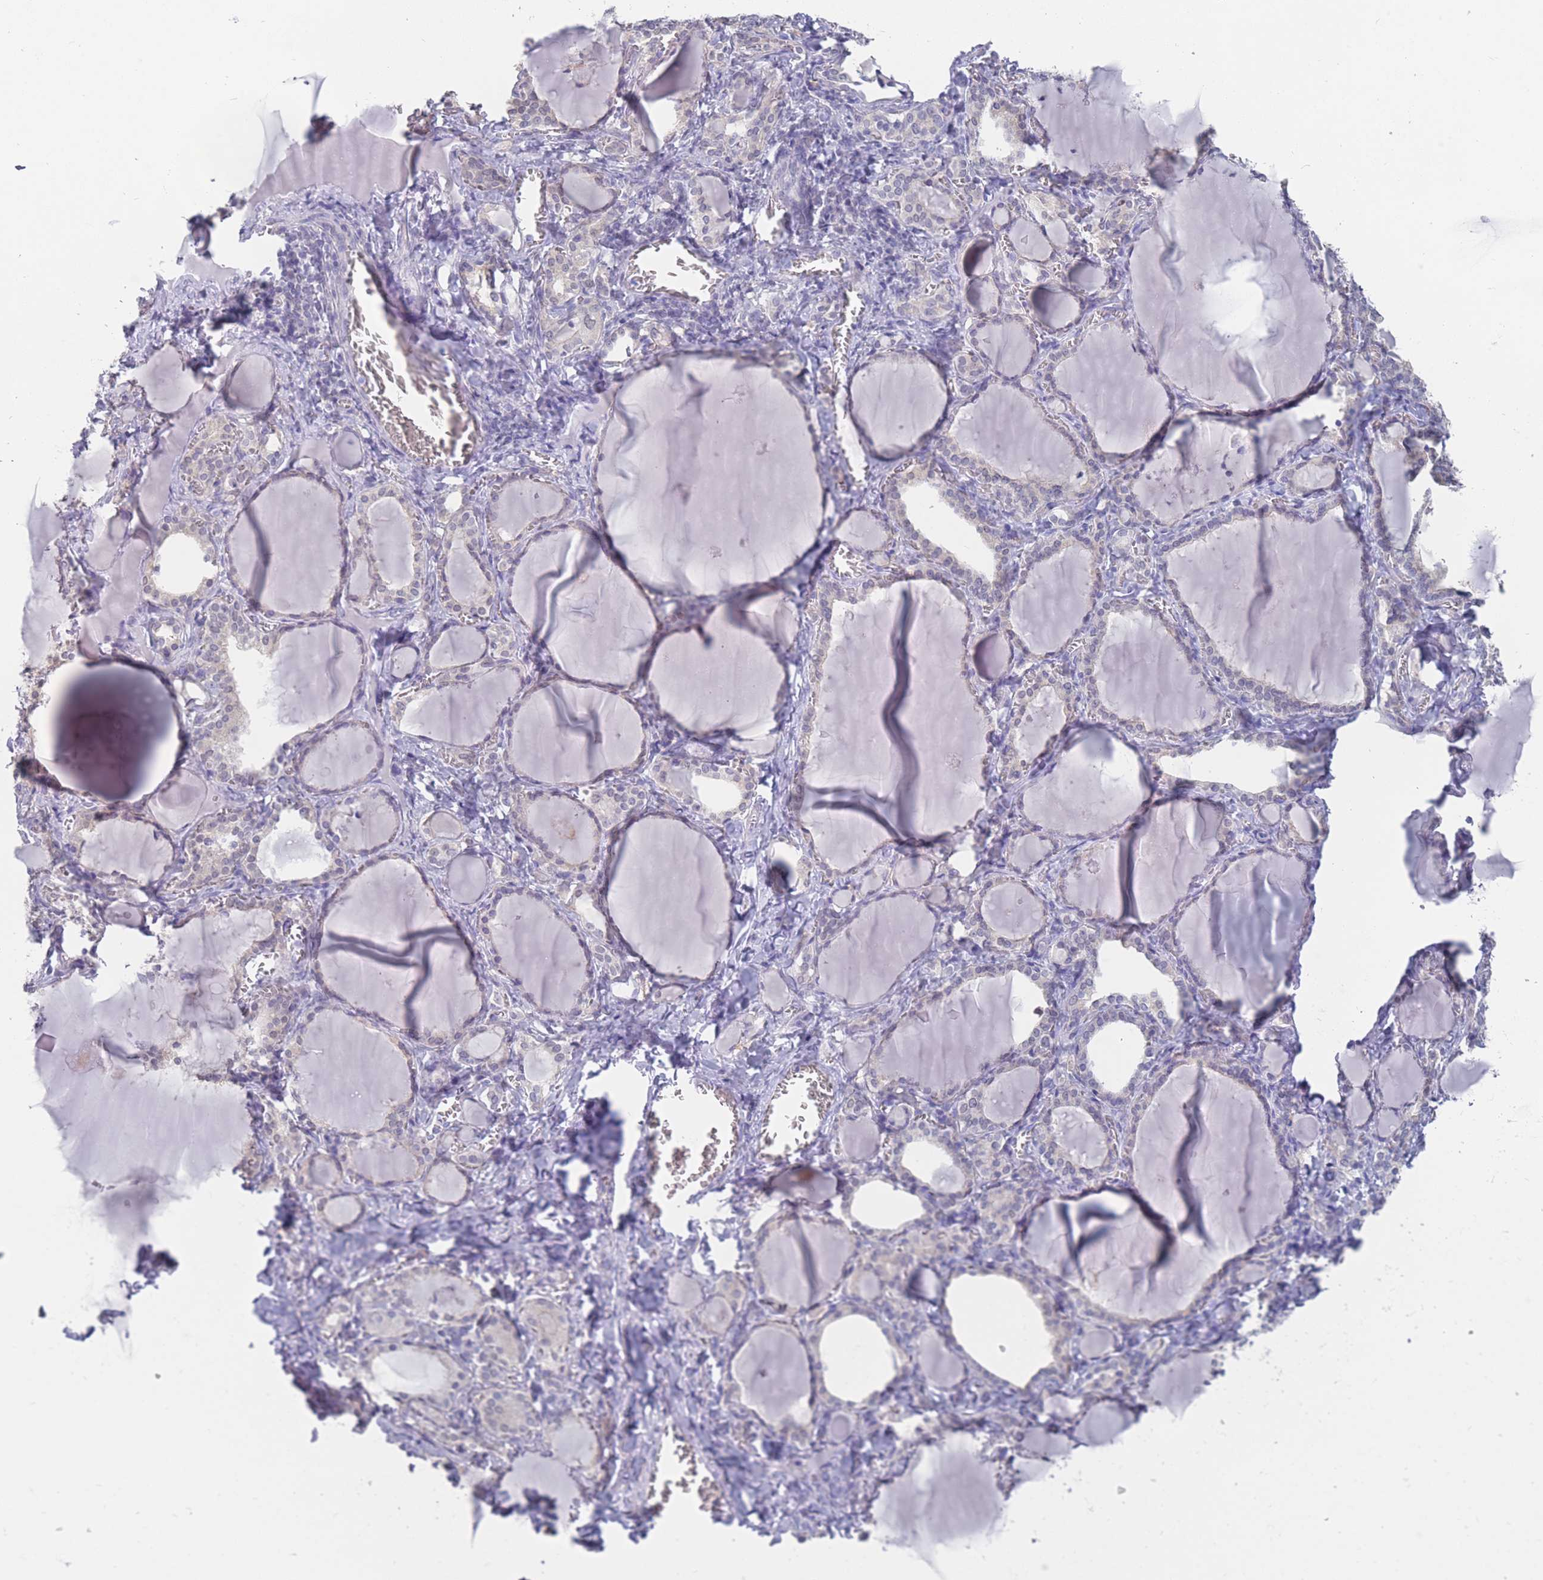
{"staining": {"intensity": "negative", "quantity": "none", "location": "none"}, "tissue": "thyroid gland", "cell_type": "Glandular cells", "image_type": "normal", "snomed": [{"axis": "morphology", "description": "Normal tissue, NOS"}, {"axis": "topography", "description": "Thyroid gland"}], "caption": "Glandular cells show no significant protein expression in unremarkable thyroid gland.", "gene": "CYP51A1", "patient": {"sex": "female", "age": 42}}